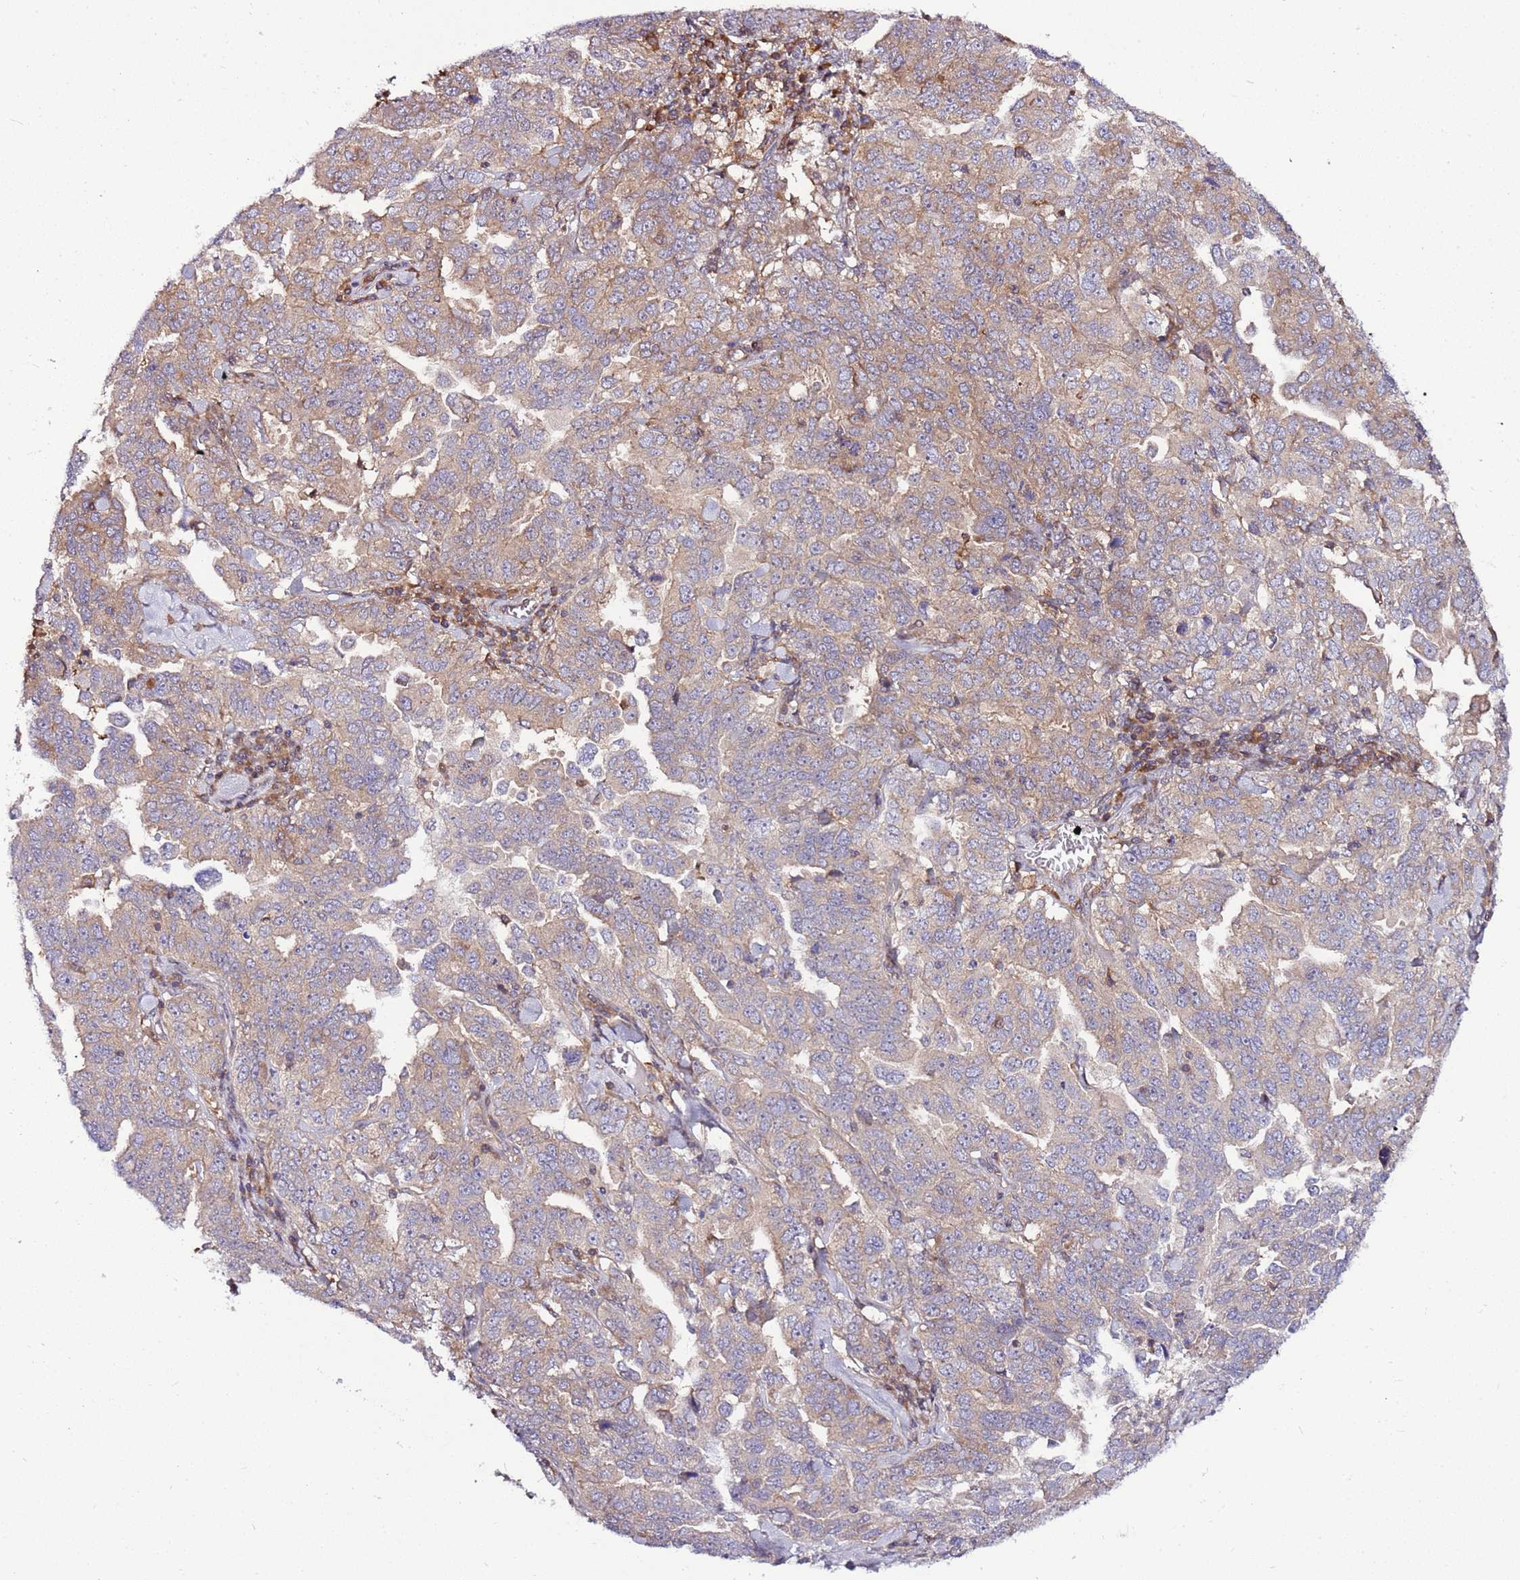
{"staining": {"intensity": "weak", "quantity": "25%-75%", "location": "cytoplasmic/membranous"}, "tissue": "ovarian cancer", "cell_type": "Tumor cells", "image_type": "cancer", "snomed": [{"axis": "morphology", "description": "Carcinoma, endometroid"}, {"axis": "topography", "description": "Ovary"}], "caption": "Immunohistochemistry of endometroid carcinoma (ovarian) shows low levels of weak cytoplasmic/membranous positivity in approximately 25%-75% of tumor cells.", "gene": "ATXN2L", "patient": {"sex": "female", "age": 62}}